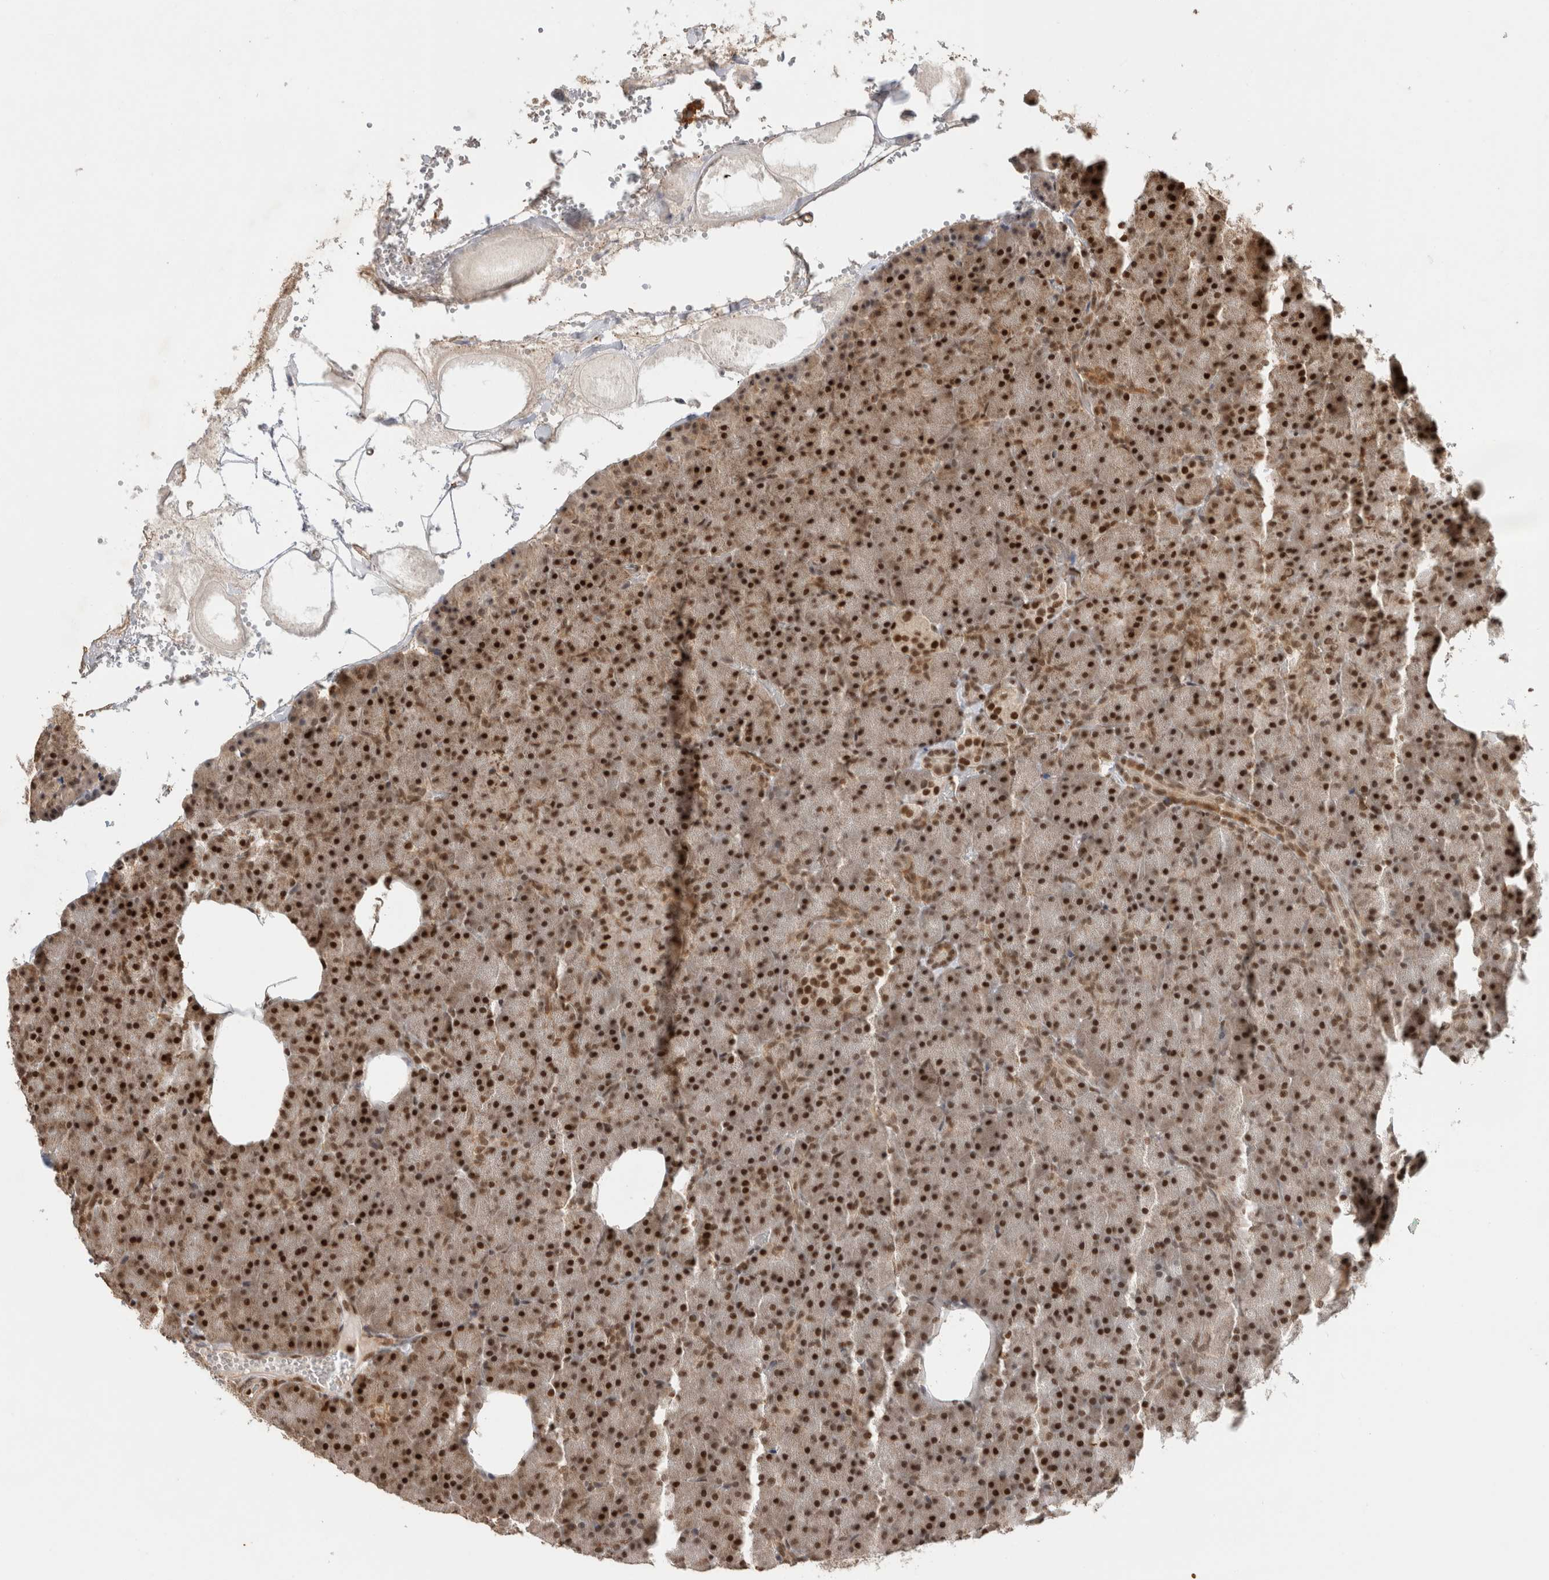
{"staining": {"intensity": "strong", "quantity": ">75%", "location": "nuclear"}, "tissue": "pancreas", "cell_type": "Exocrine glandular cells", "image_type": "normal", "snomed": [{"axis": "morphology", "description": "Normal tissue, NOS"}, {"axis": "morphology", "description": "Carcinoid, malignant, NOS"}, {"axis": "topography", "description": "Pancreas"}], "caption": "Immunohistochemical staining of normal pancreas reveals high levels of strong nuclear staining in about >75% of exocrine glandular cells.", "gene": "SNRNP40", "patient": {"sex": "female", "age": 35}}